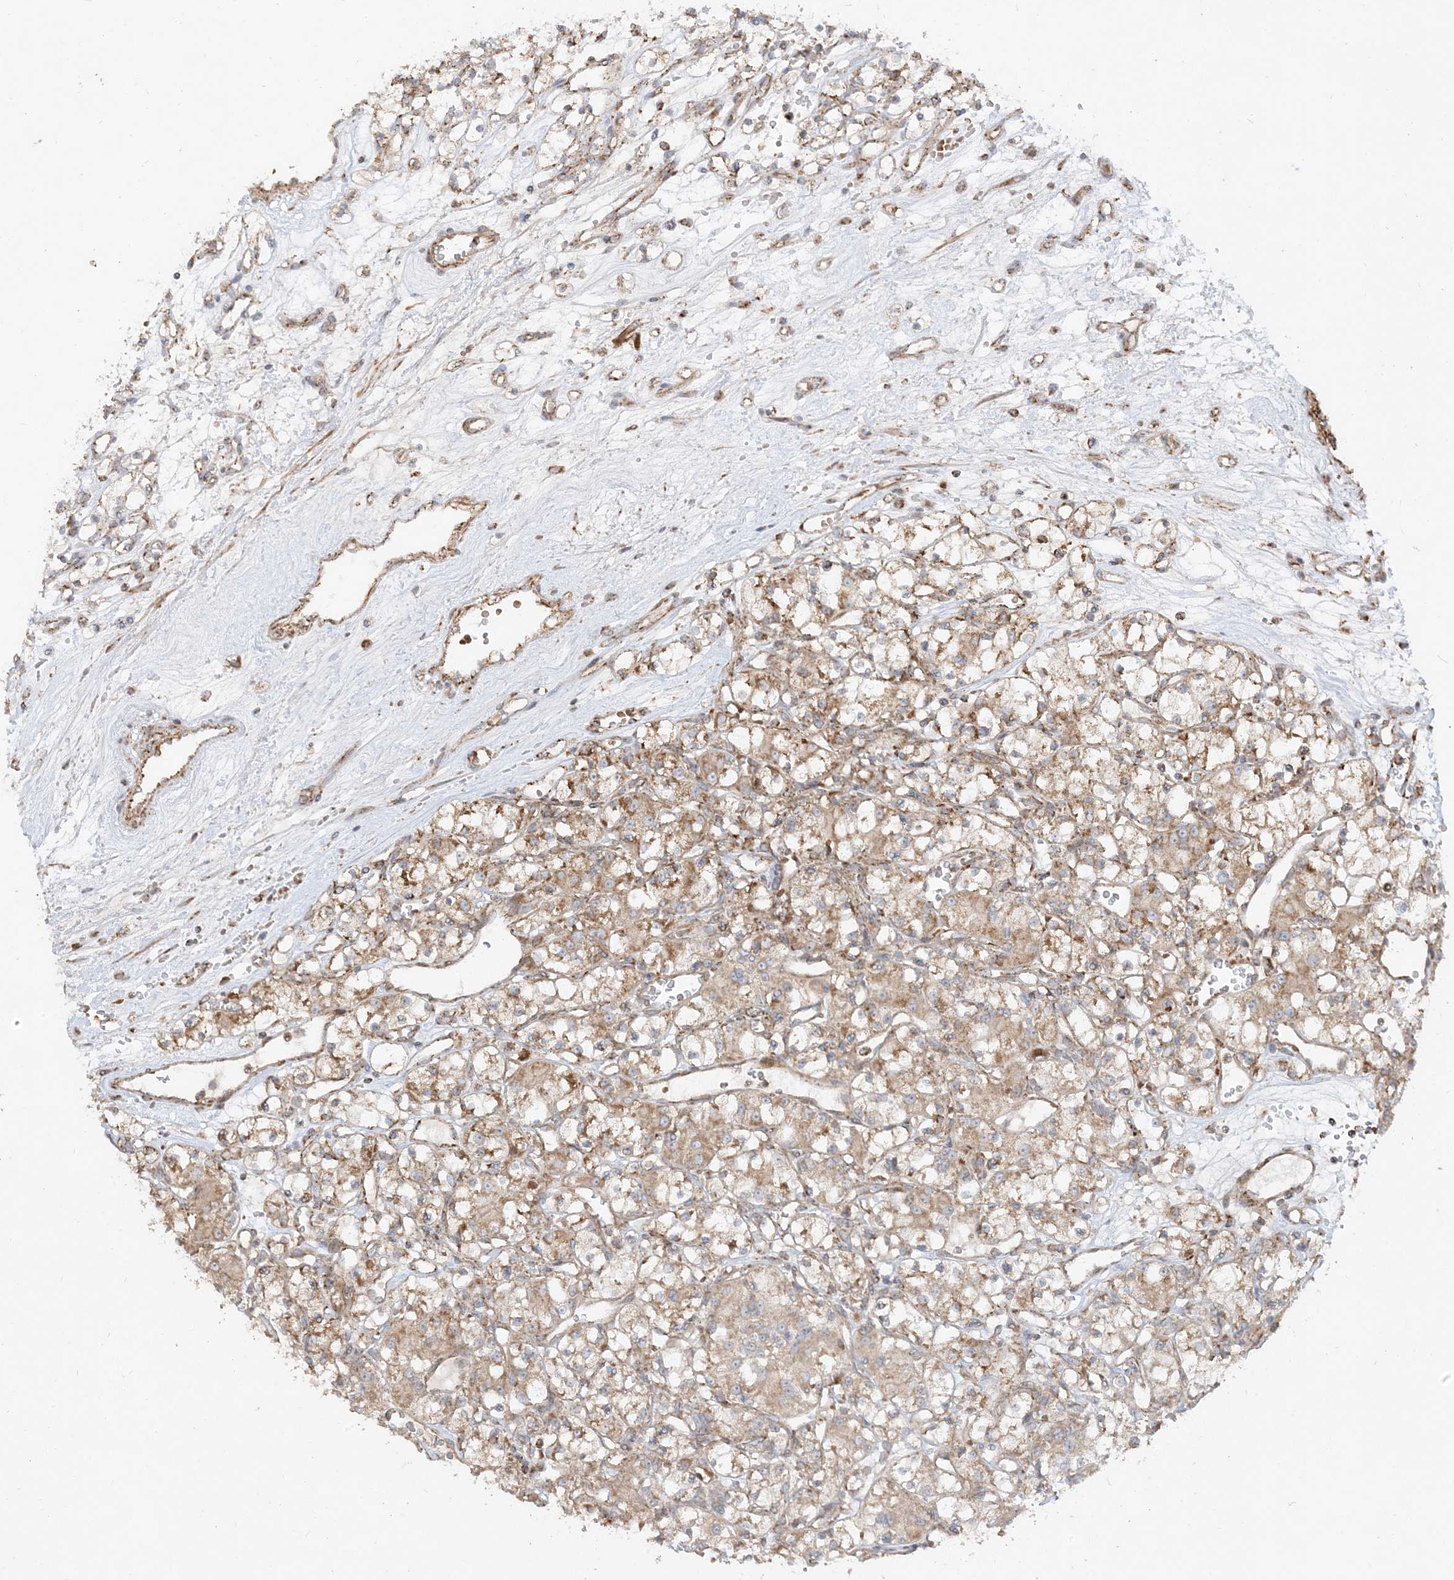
{"staining": {"intensity": "moderate", "quantity": ">75%", "location": "cytoplasmic/membranous"}, "tissue": "renal cancer", "cell_type": "Tumor cells", "image_type": "cancer", "snomed": [{"axis": "morphology", "description": "Adenocarcinoma, NOS"}, {"axis": "topography", "description": "Kidney"}], "caption": "An immunohistochemistry (IHC) histopathology image of tumor tissue is shown. Protein staining in brown labels moderate cytoplasmic/membranous positivity in renal adenocarcinoma within tumor cells.", "gene": "AARS2", "patient": {"sex": "female", "age": 59}}